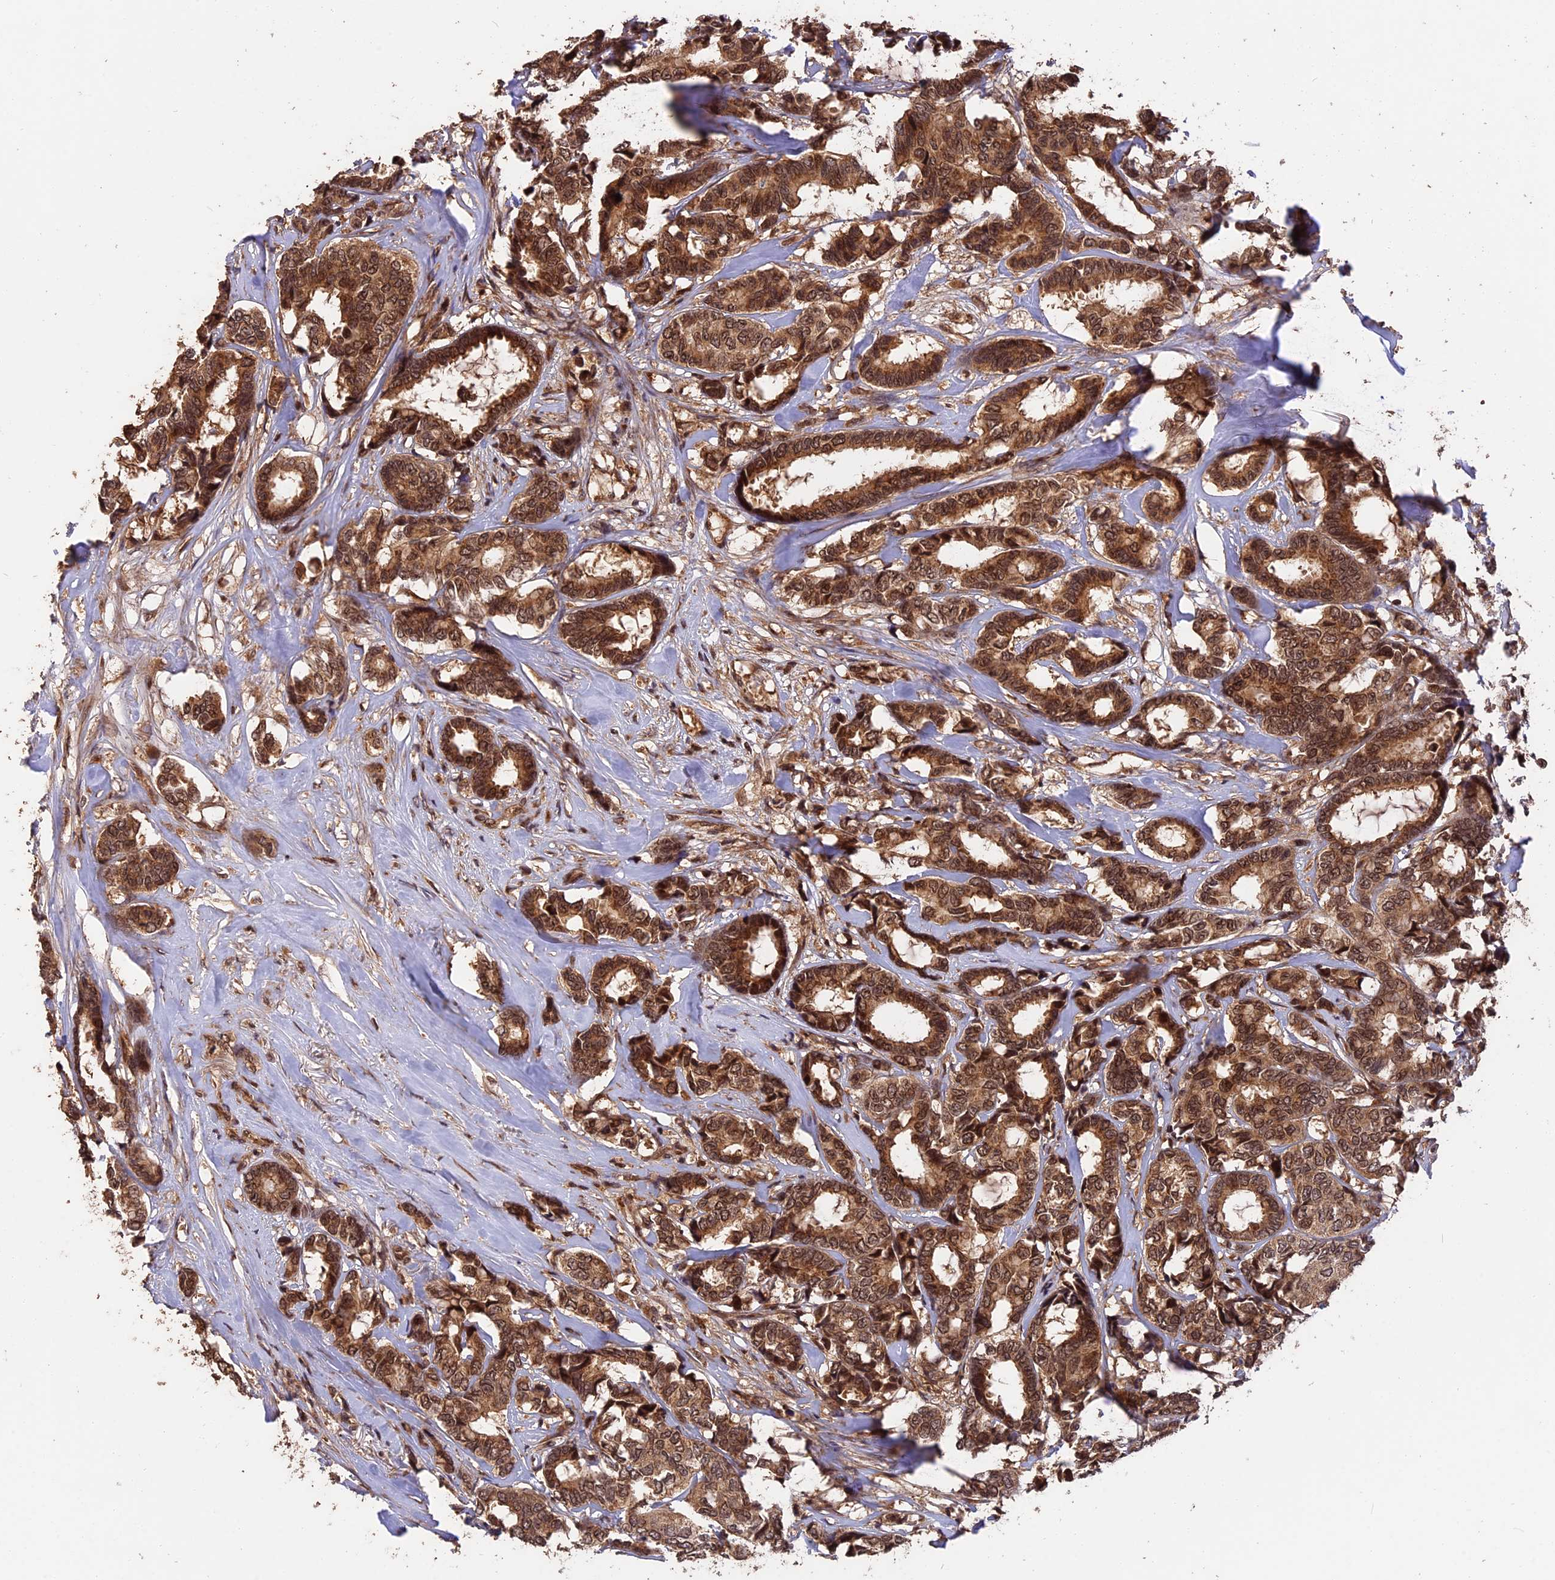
{"staining": {"intensity": "strong", "quantity": ">75%", "location": "cytoplasmic/membranous,nuclear"}, "tissue": "breast cancer", "cell_type": "Tumor cells", "image_type": "cancer", "snomed": [{"axis": "morphology", "description": "Duct carcinoma"}, {"axis": "topography", "description": "Breast"}], "caption": "Immunohistochemistry of breast cancer (intraductal carcinoma) displays high levels of strong cytoplasmic/membranous and nuclear positivity in about >75% of tumor cells.", "gene": "ESCO1", "patient": {"sex": "female", "age": 87}}